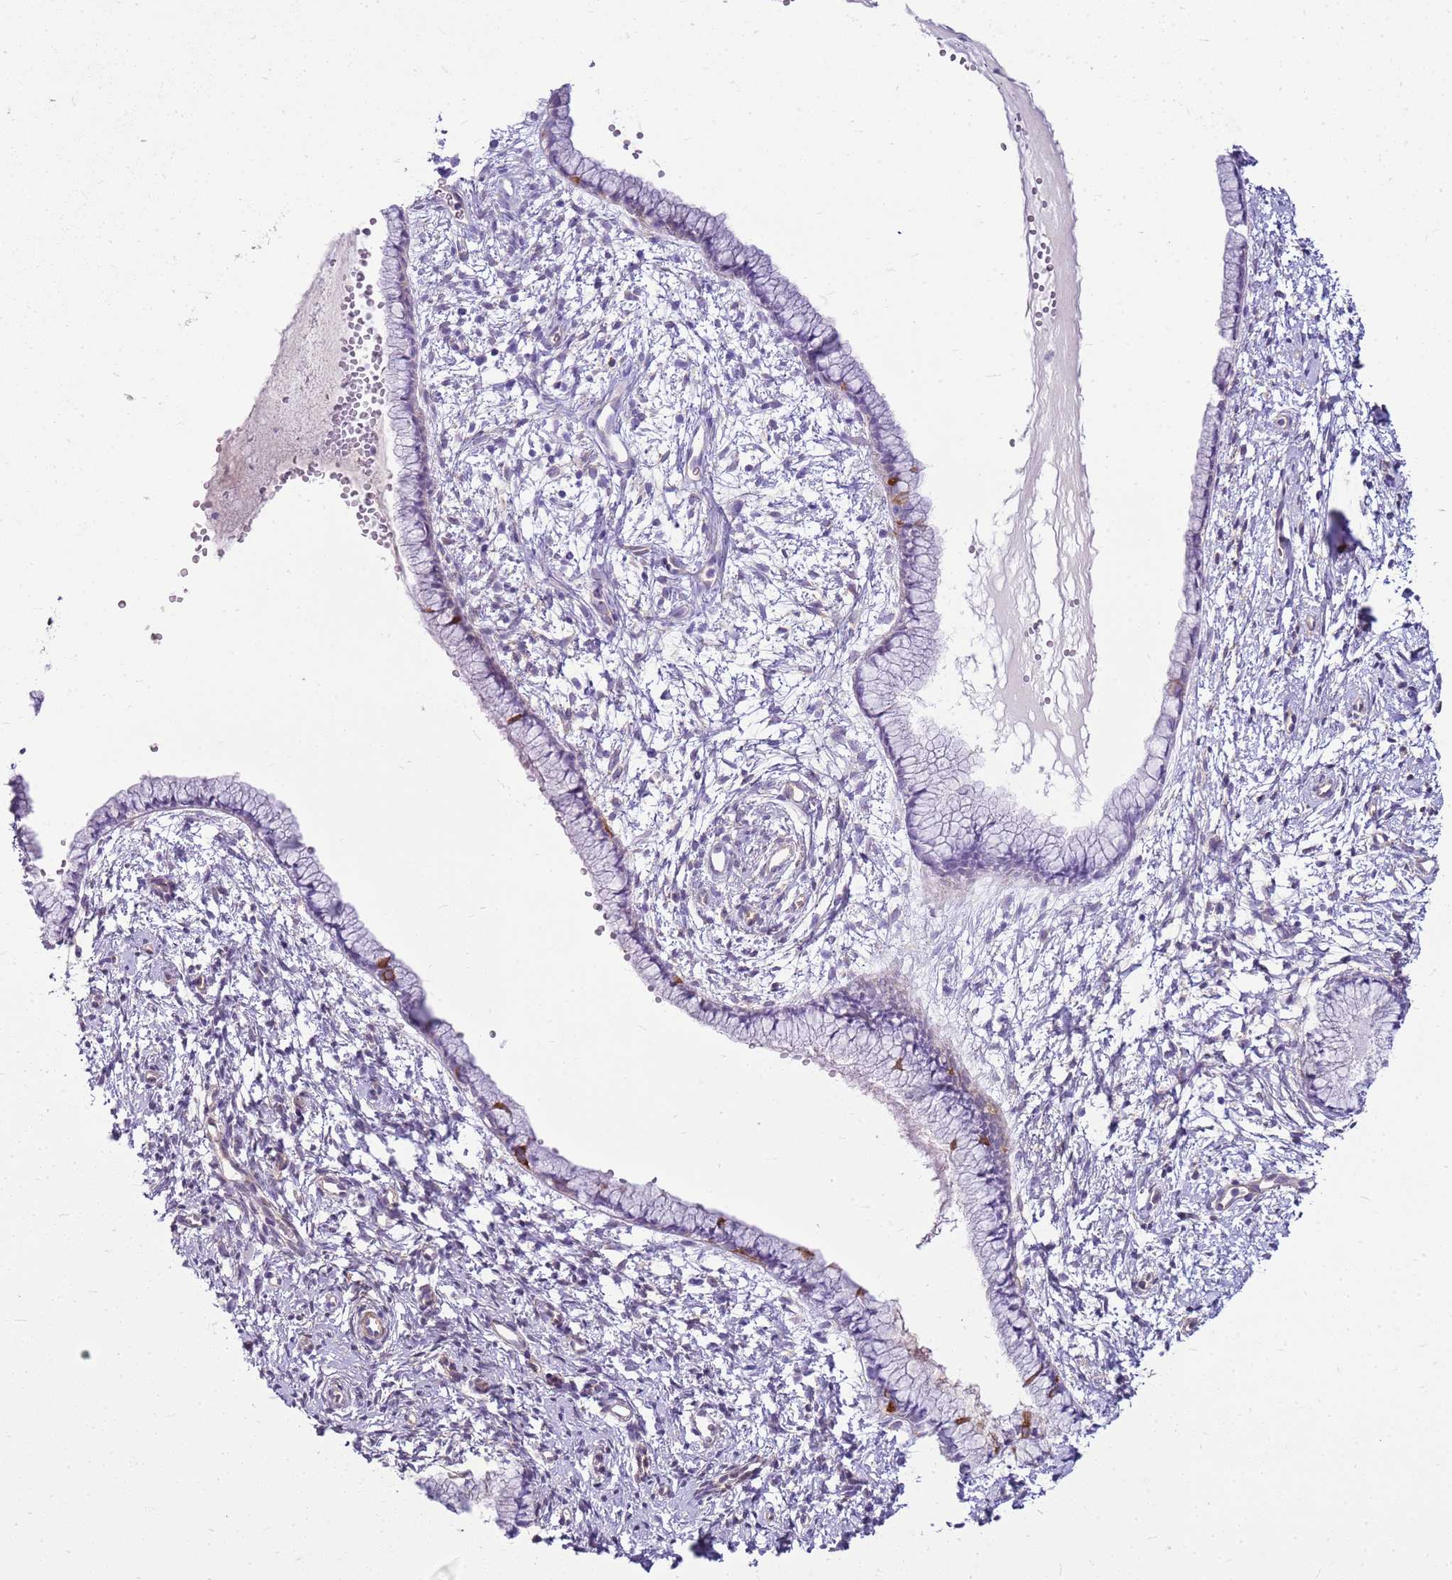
{"staining": {"intensity": "negative", "quantity": "none", "location": "none"}, "tissue": "cervix", "cell_type": "Glandular cells", "image_type": "normal", "snomed": [{"axis": "morphology", "description": "Normal tissue, NOS"}, {"axis": "topography", "description": "Cervix"}], "caption": "The micrograph shows no significant positivity in glandular cells of cervix.", "gene": "HSPB1", "patient": {"sex": "female", "age": 57}}